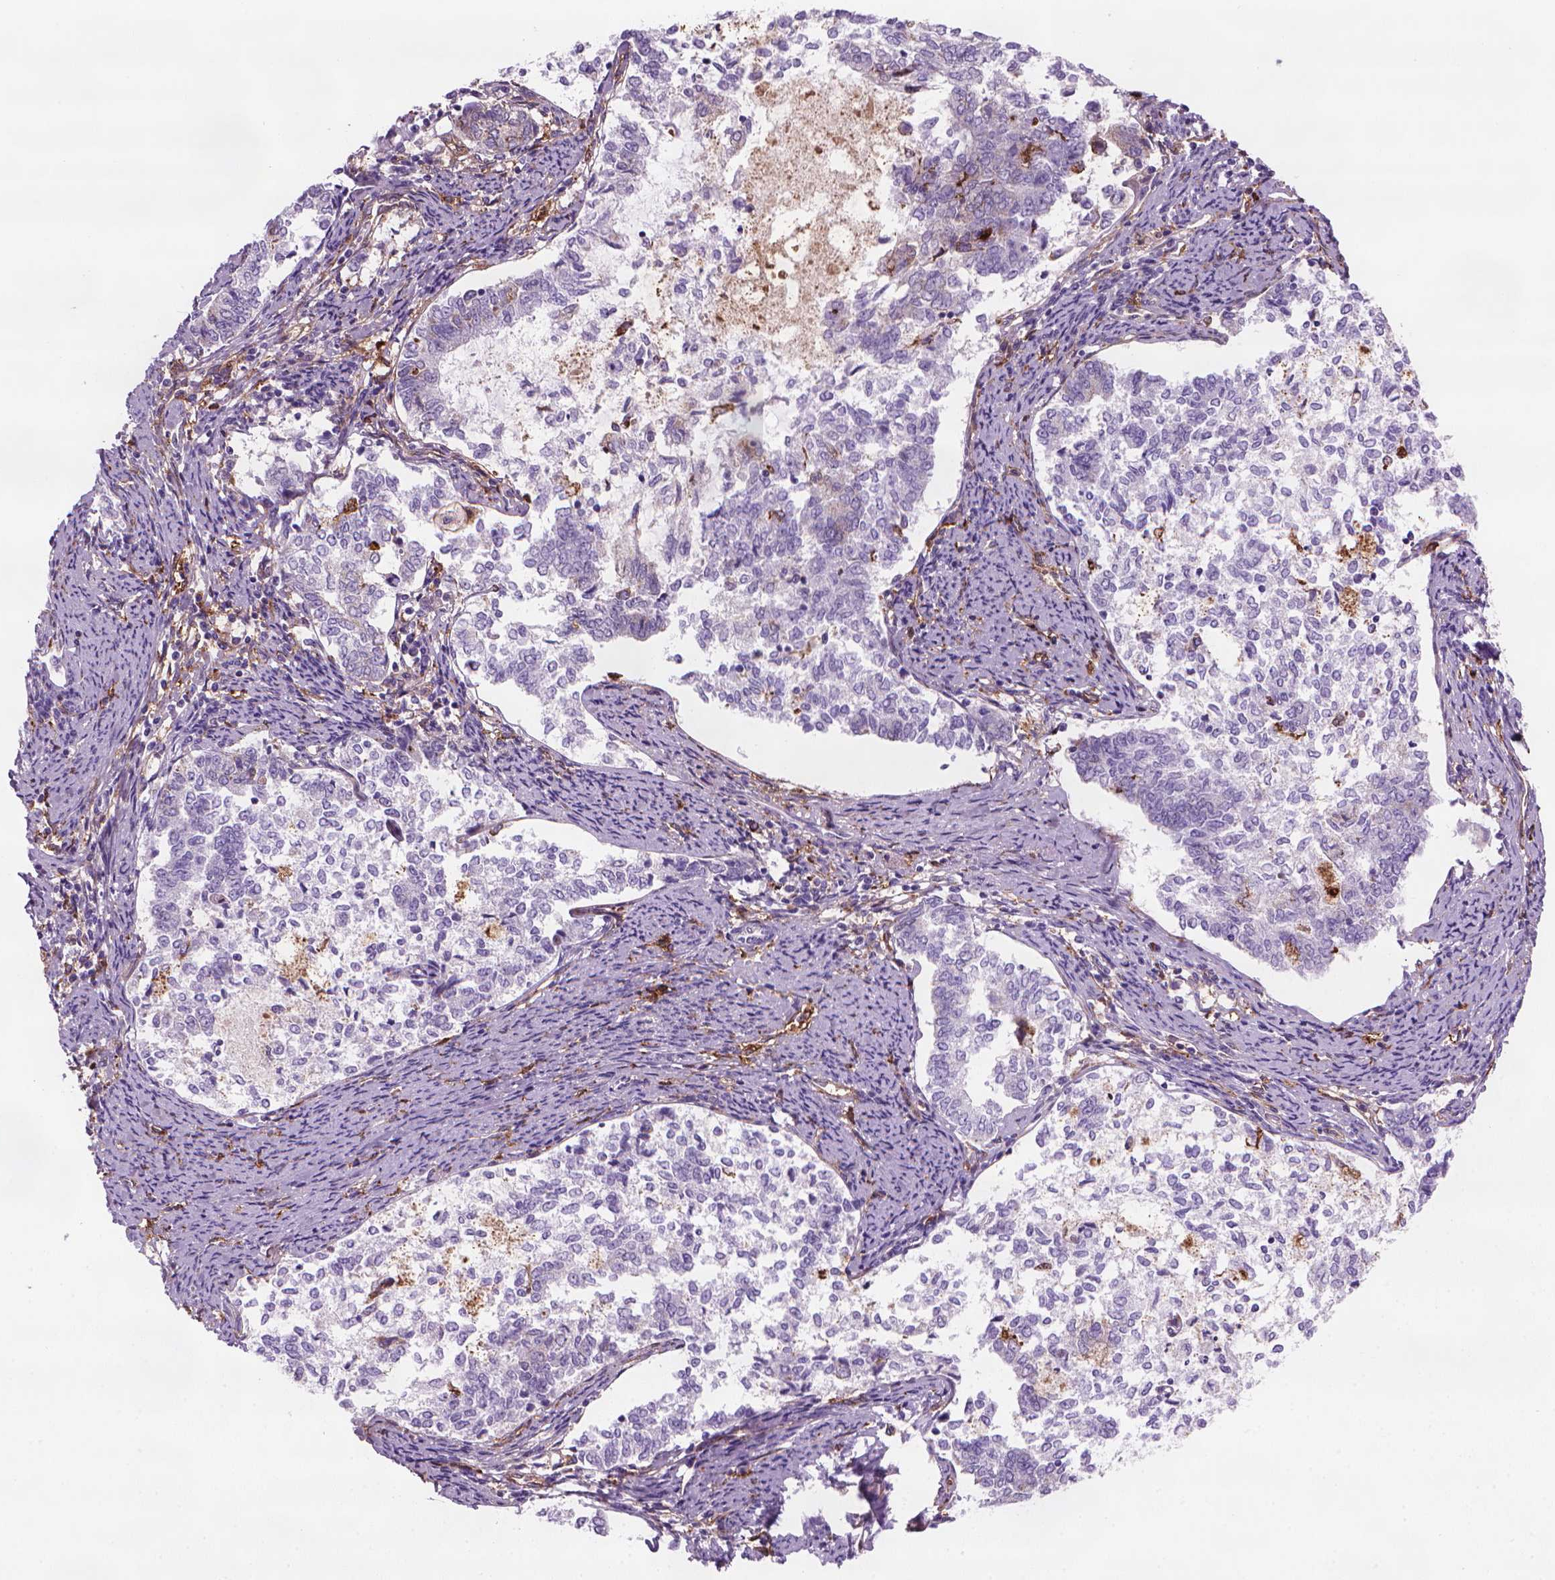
{"staining": {"intensity": "negative", "quantity": "none", "location": "none"}, "tissue": "endometrial cancer", "cell_type": "Tumor cells", "image_type": "cancer", "snomed": [{"axis": "morphology", "description": "Adenocarcinoma, NOS"}, {"axis": "topography", "description": "Endometrium"}], "caption": "Immunohistochemistry micrograph of endometrial cancer stained for a protein (brown), which displays no positivity in tumor cells.", "gene": "MARCKS", "patient": {"sex": "female", "age": 65}}